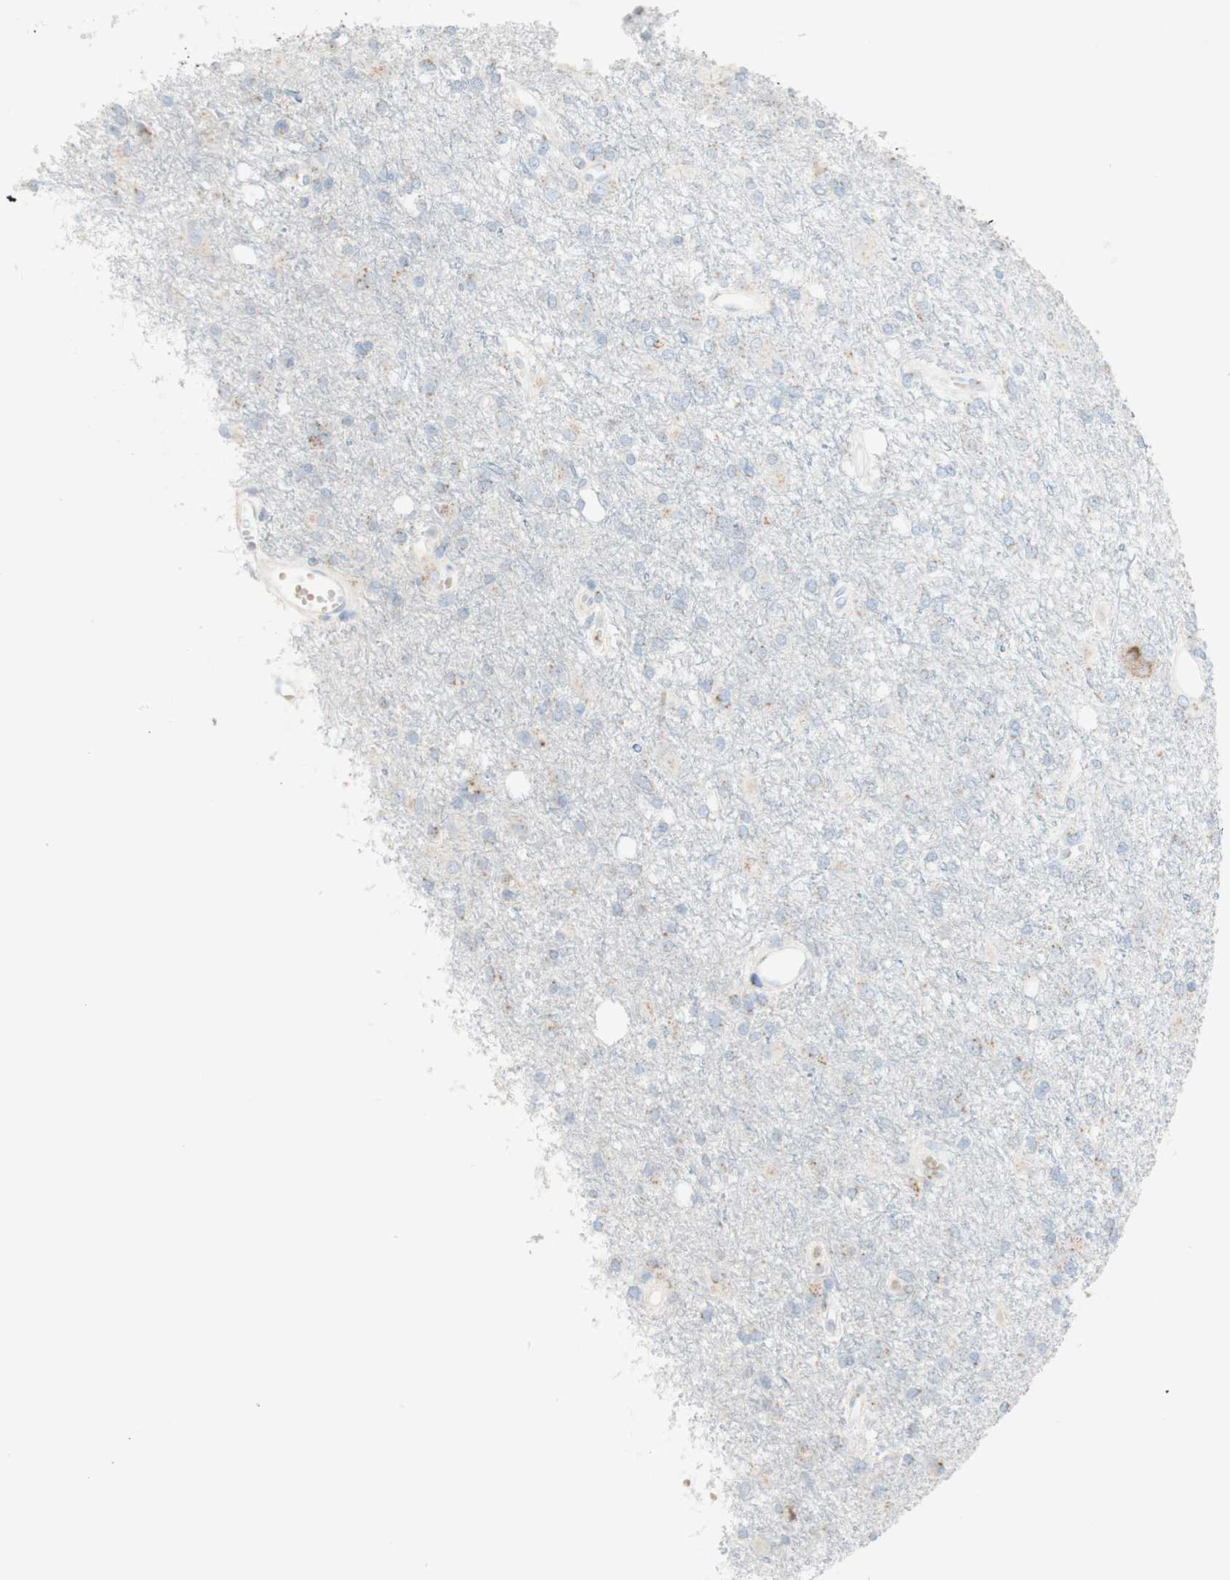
{"staining": {"intensity": "weak", "quantity": "25%-75%", "location": "cytoplasmic/membranous"}, "tissue": "glioma", "cell_type": "Tumor cells", "image_type": "cancer", "snomed": [{"axis": "morphology", "description": "Glioma, malignant, High grade"}, {"axis": "topography", "description": "Brain"}], "caption": "Malignant glioma (high-grade) stained with a brown dye displays weak cytoplasmic/membranous positive positivity in approximately 25%-75% of tumor cells.", "gene": "MANEA", "patient": {"sex": "female", "age": 59}}